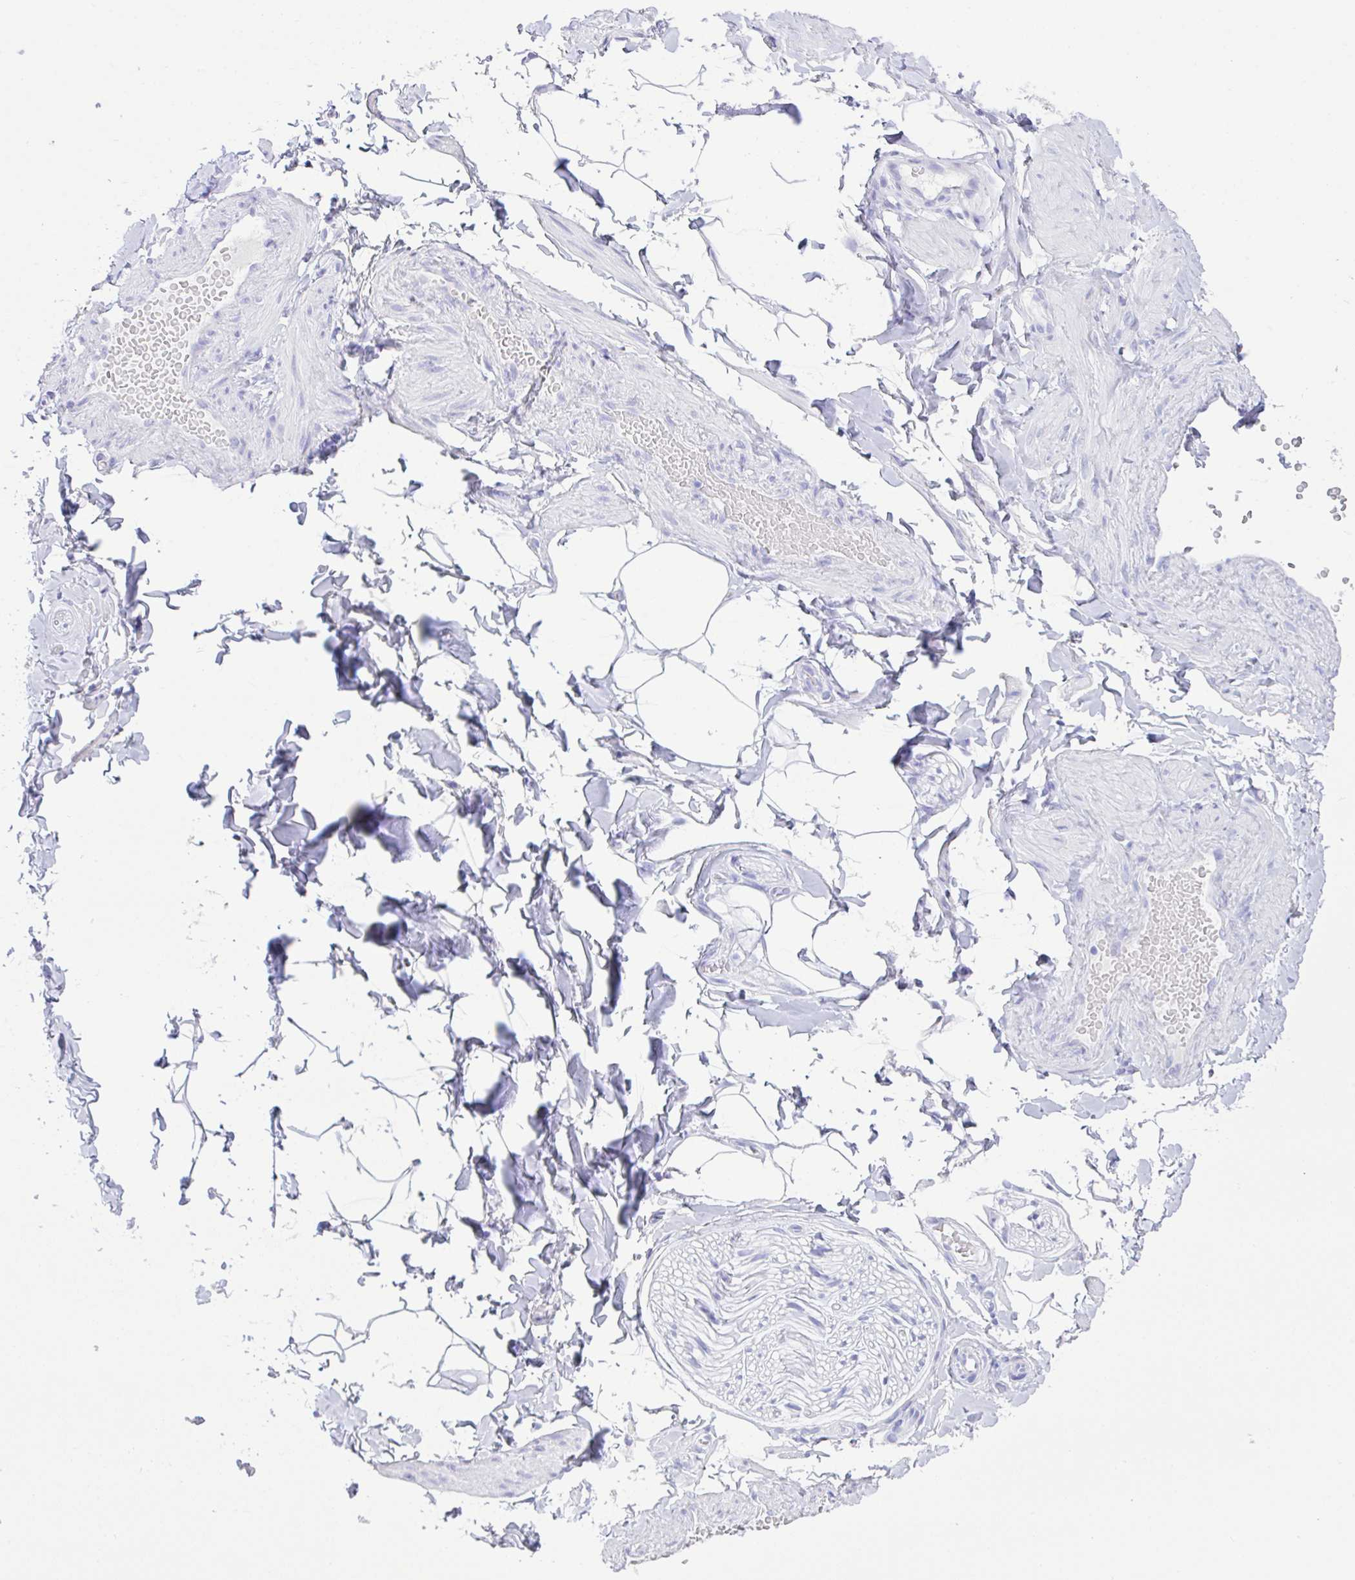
{"staining": {"intensity": "negative", "quantity": "none", "location": "none"}, "tissue": "adipose tissue", "cell_type": "Adipocytes", "image_type": "normal", "snomed": [{"axis": "morphology", "description": "Normal tissue, NOS"}, {"axis": "topography", "description": "Soft tissue"}, {"axis": "topography", "description": "Adipose tissue"}, {"axis": "topography", "description": "Vascular tissue"}, {"axis": "topography", "description": "Peripheral nerve tissue"}], "caption": "Human adipose tissue stained for a protein using immunohistochemistry (IHC) shows no expression in adipocytes.", "gene": "AKR1D1", "patient": {"sex": "male", "age": 29}}